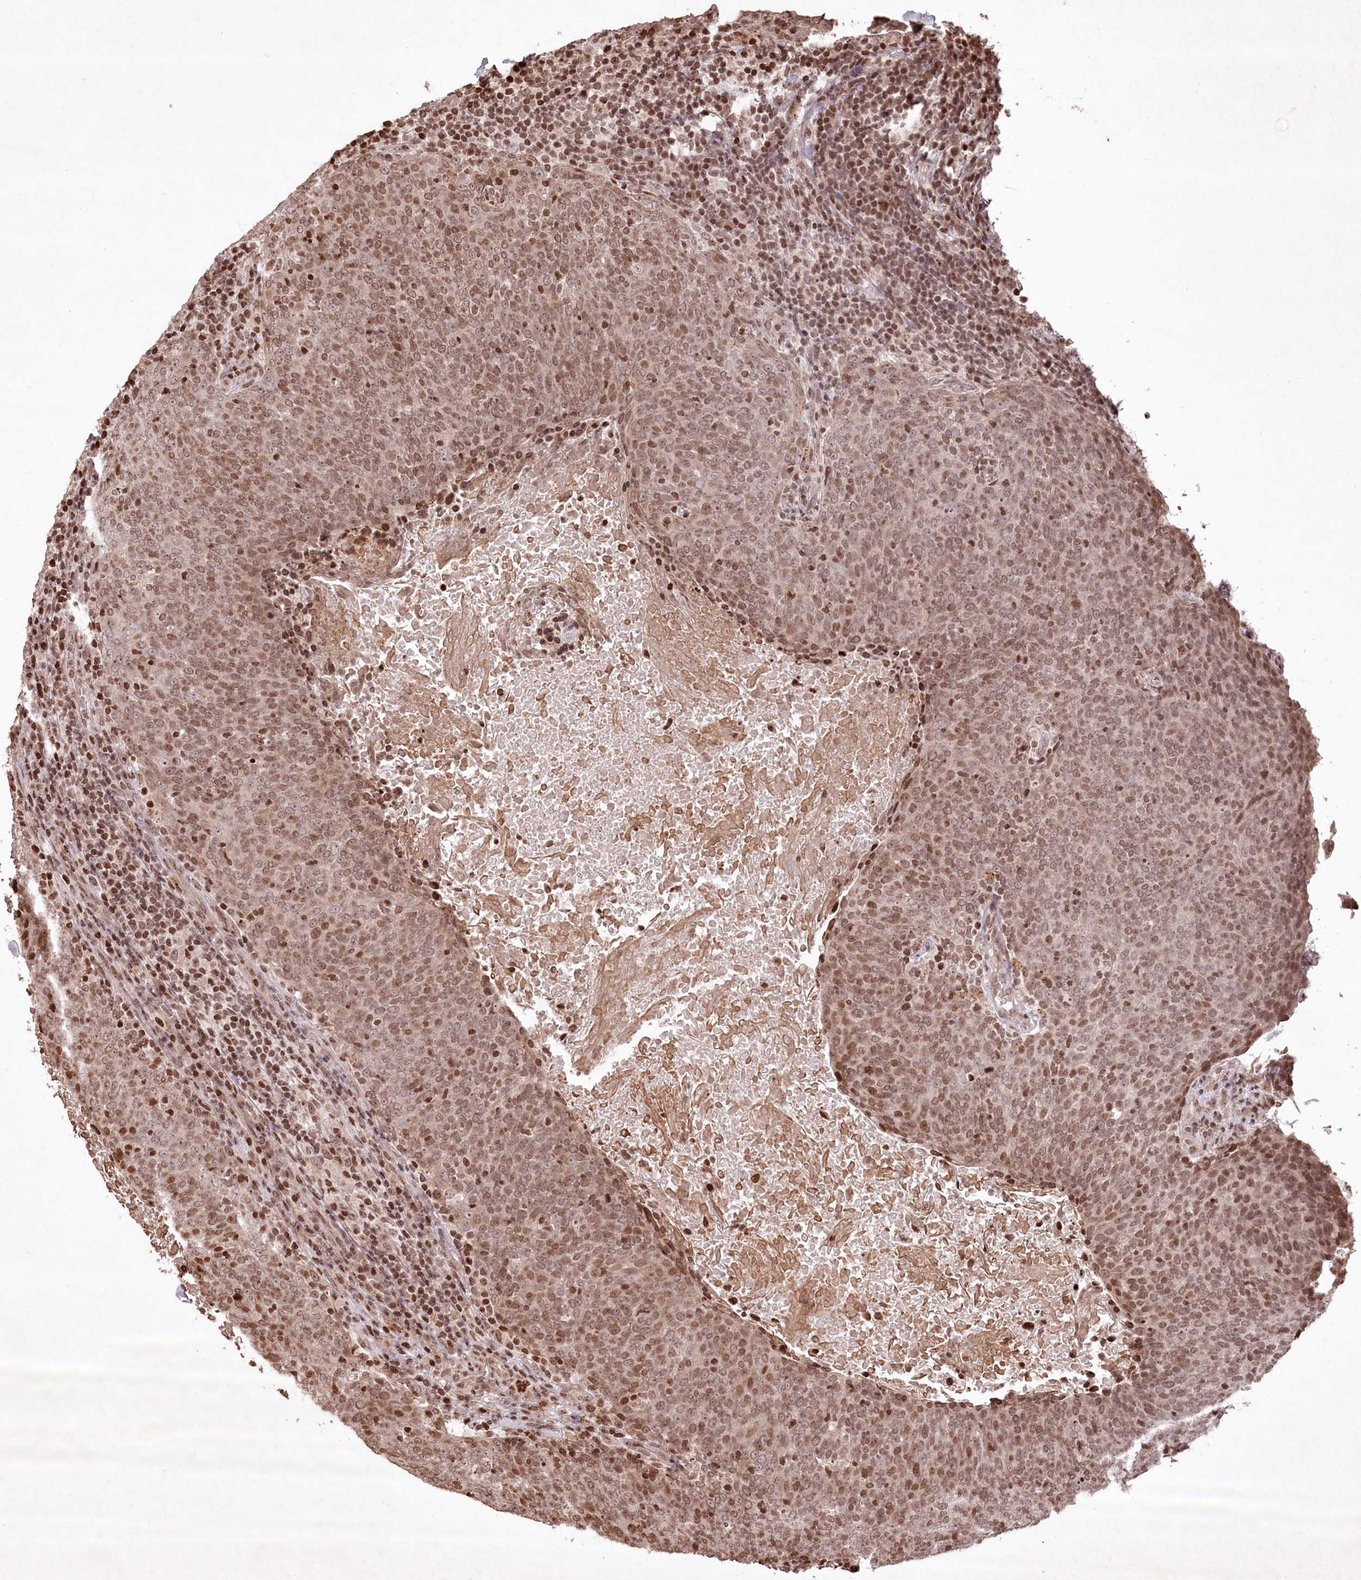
{"staining": {"intensity": "moderate", "quantity": ">75%", "location": "nuclear"}, "tissue": "head and neck cancer", "cell_type": "Tumor cells", "image_type": "cancer", "snomed": [{"axis": "morphology", "description": "Squamous cell carcinoma, NOS"}, {"axis": "morphology", "description": "Squamous cell carcinoma, metastatic, NOS"}, {"axis": "topography", "description": "Lymph node"}, {"axis": "topography", "description": "Head-Neck"}], "caption": "Metastatic squamous cell carcinoma (head and neck) stained with immunohistochemistry reveals moderate nuclear expression in about >75% of tumor cells. (DAB = brown stain, brightfield microscopy at high magnification).", "gene": "CCSER2", "patient": {"sex": "male", "age": 62}}